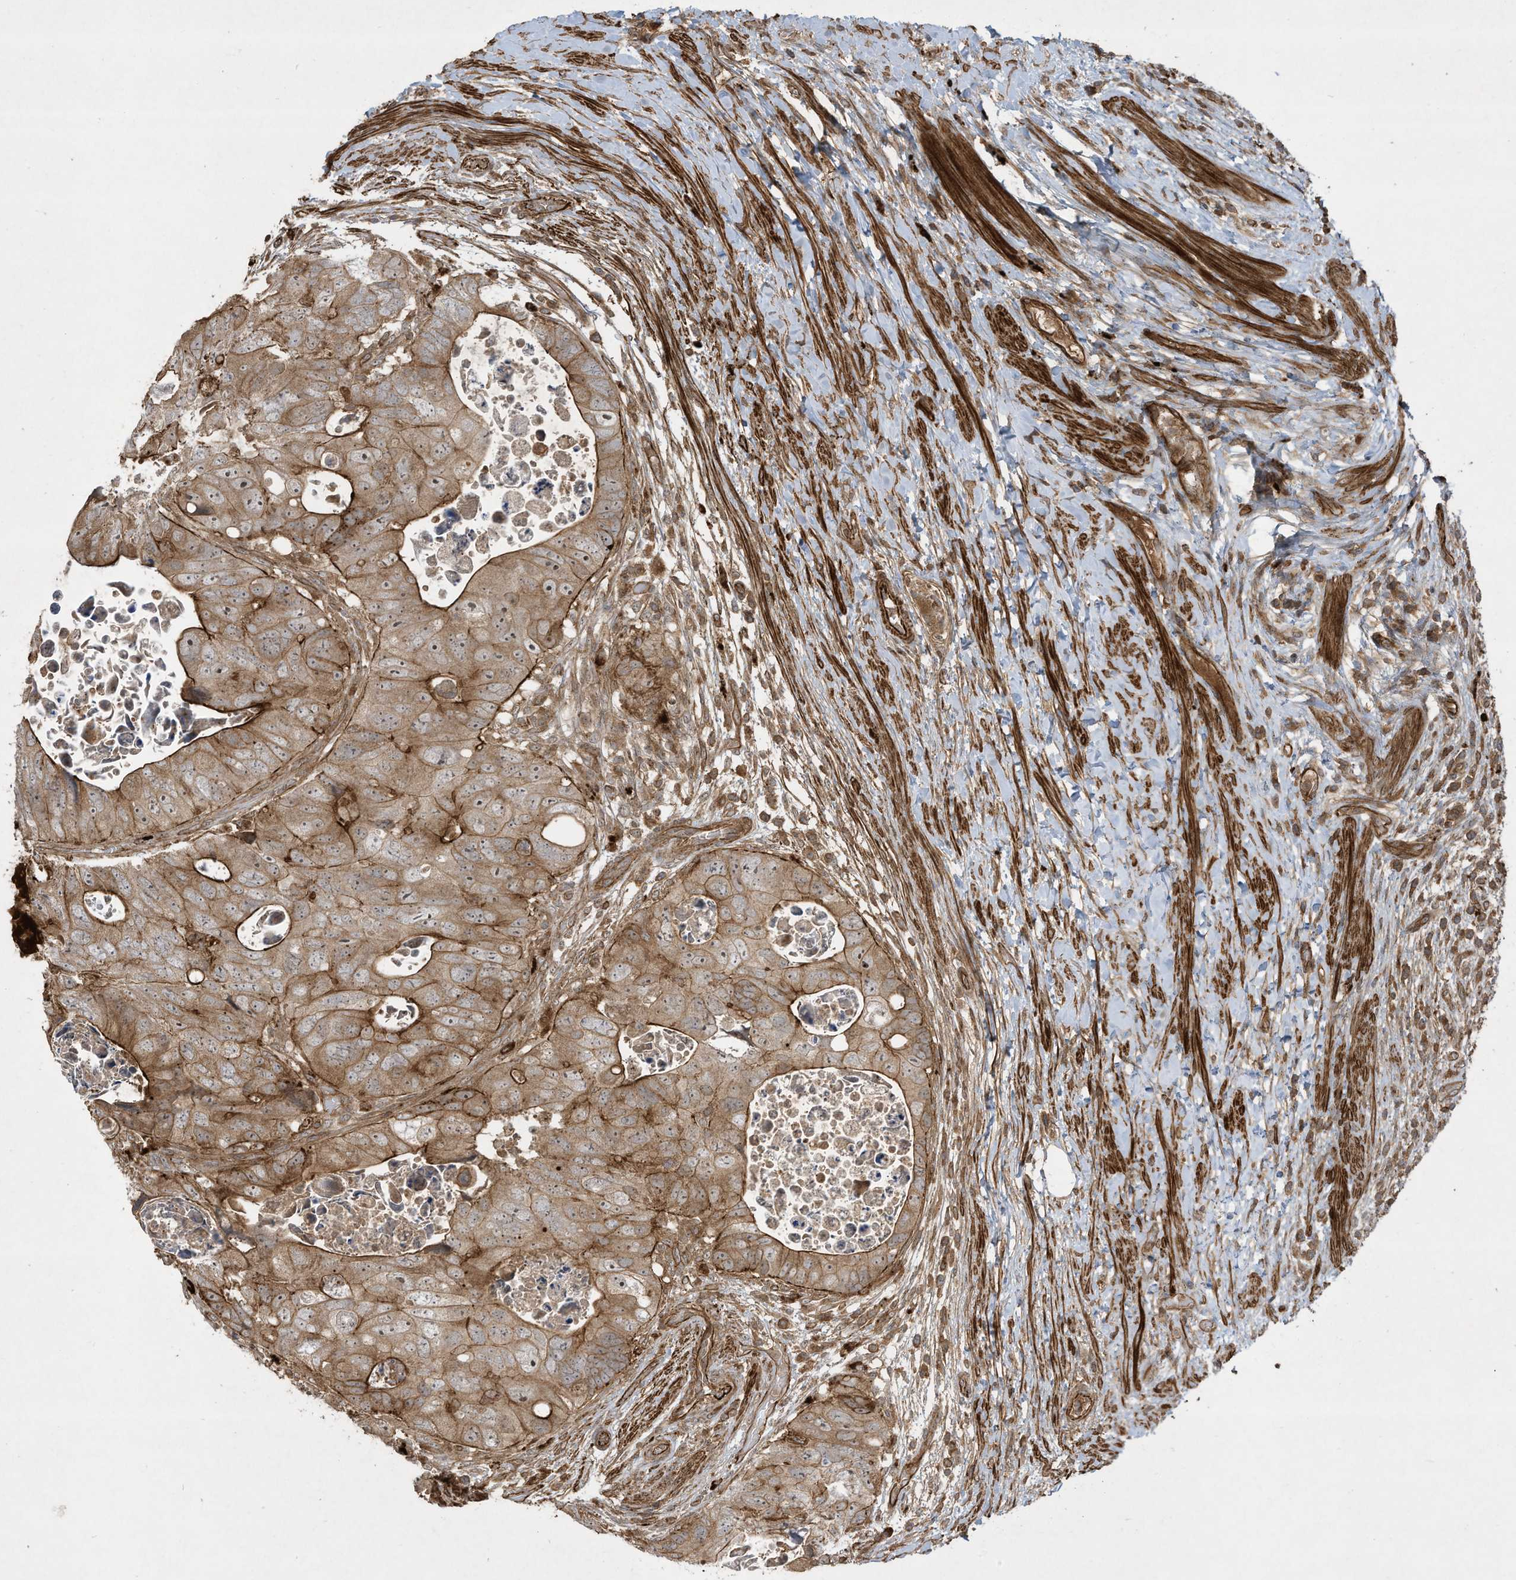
{"staining": {"intensity": "moderate", "quantity": ">75%", "location": "cytoplasmic/membranous"}, "tissue": "colorectal cancer", "cell_type": "Tumor cells", "image_type": "cancer", "snomed": [{"axis": "morphology", "description": "Adenocarcinoma, NOS"}, {"axis": "topography", "description": "Rectum"}], "caption": "IHC micrograph of neoplastic tissue: human adenocarcinoma (colorectal) stained using immunohistochemistry (IHC) reveals medium levels of moderate protein expression localized specifically in the cytoplasmic/membranous of tumor cells, appearing as a cytoplasmic/membranous brown color.", "gene": "DDIT4", "patient": {"sex": "male", "age": 59}}